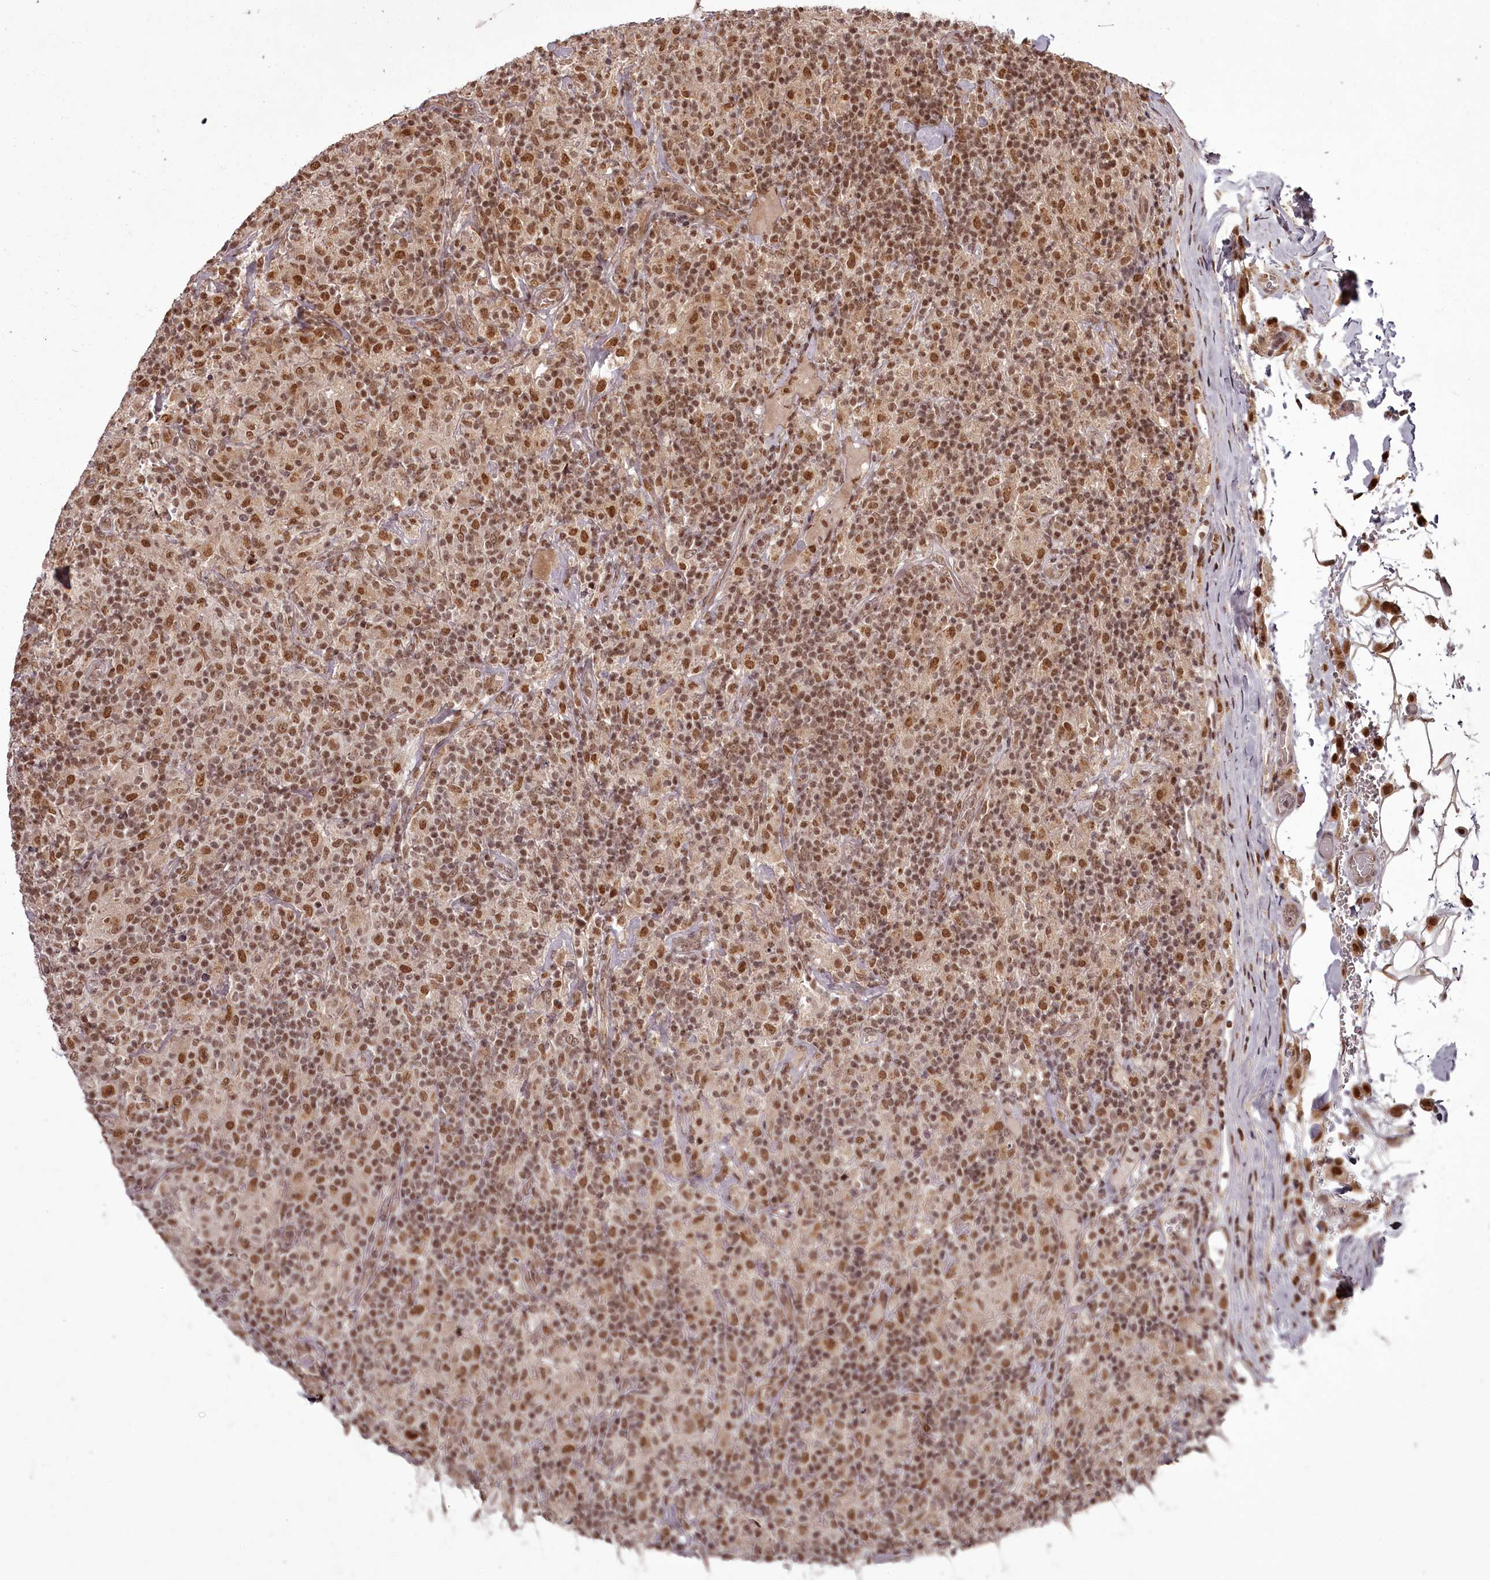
{"staining": {"intensity": "moderate", "quantity": ">75%", "location": "nuclear"}, "tissue": "lymphoma", "cell_type": "Tumor cells", "image_type": "cancer", "snomed": [{"axis": "morphology", "description": "Hodgkin's disease, NOS"}, {"axis": "topography", "description": "Lymph node"}], "caption": "This histopathology image shows immunohistochemistry staining of human lymphoma, with medium moderate nuclear positivity in approximately >75% of tumor cells.", "gene": "CEP83", "patient": {"sex": "male", "age": 70}}